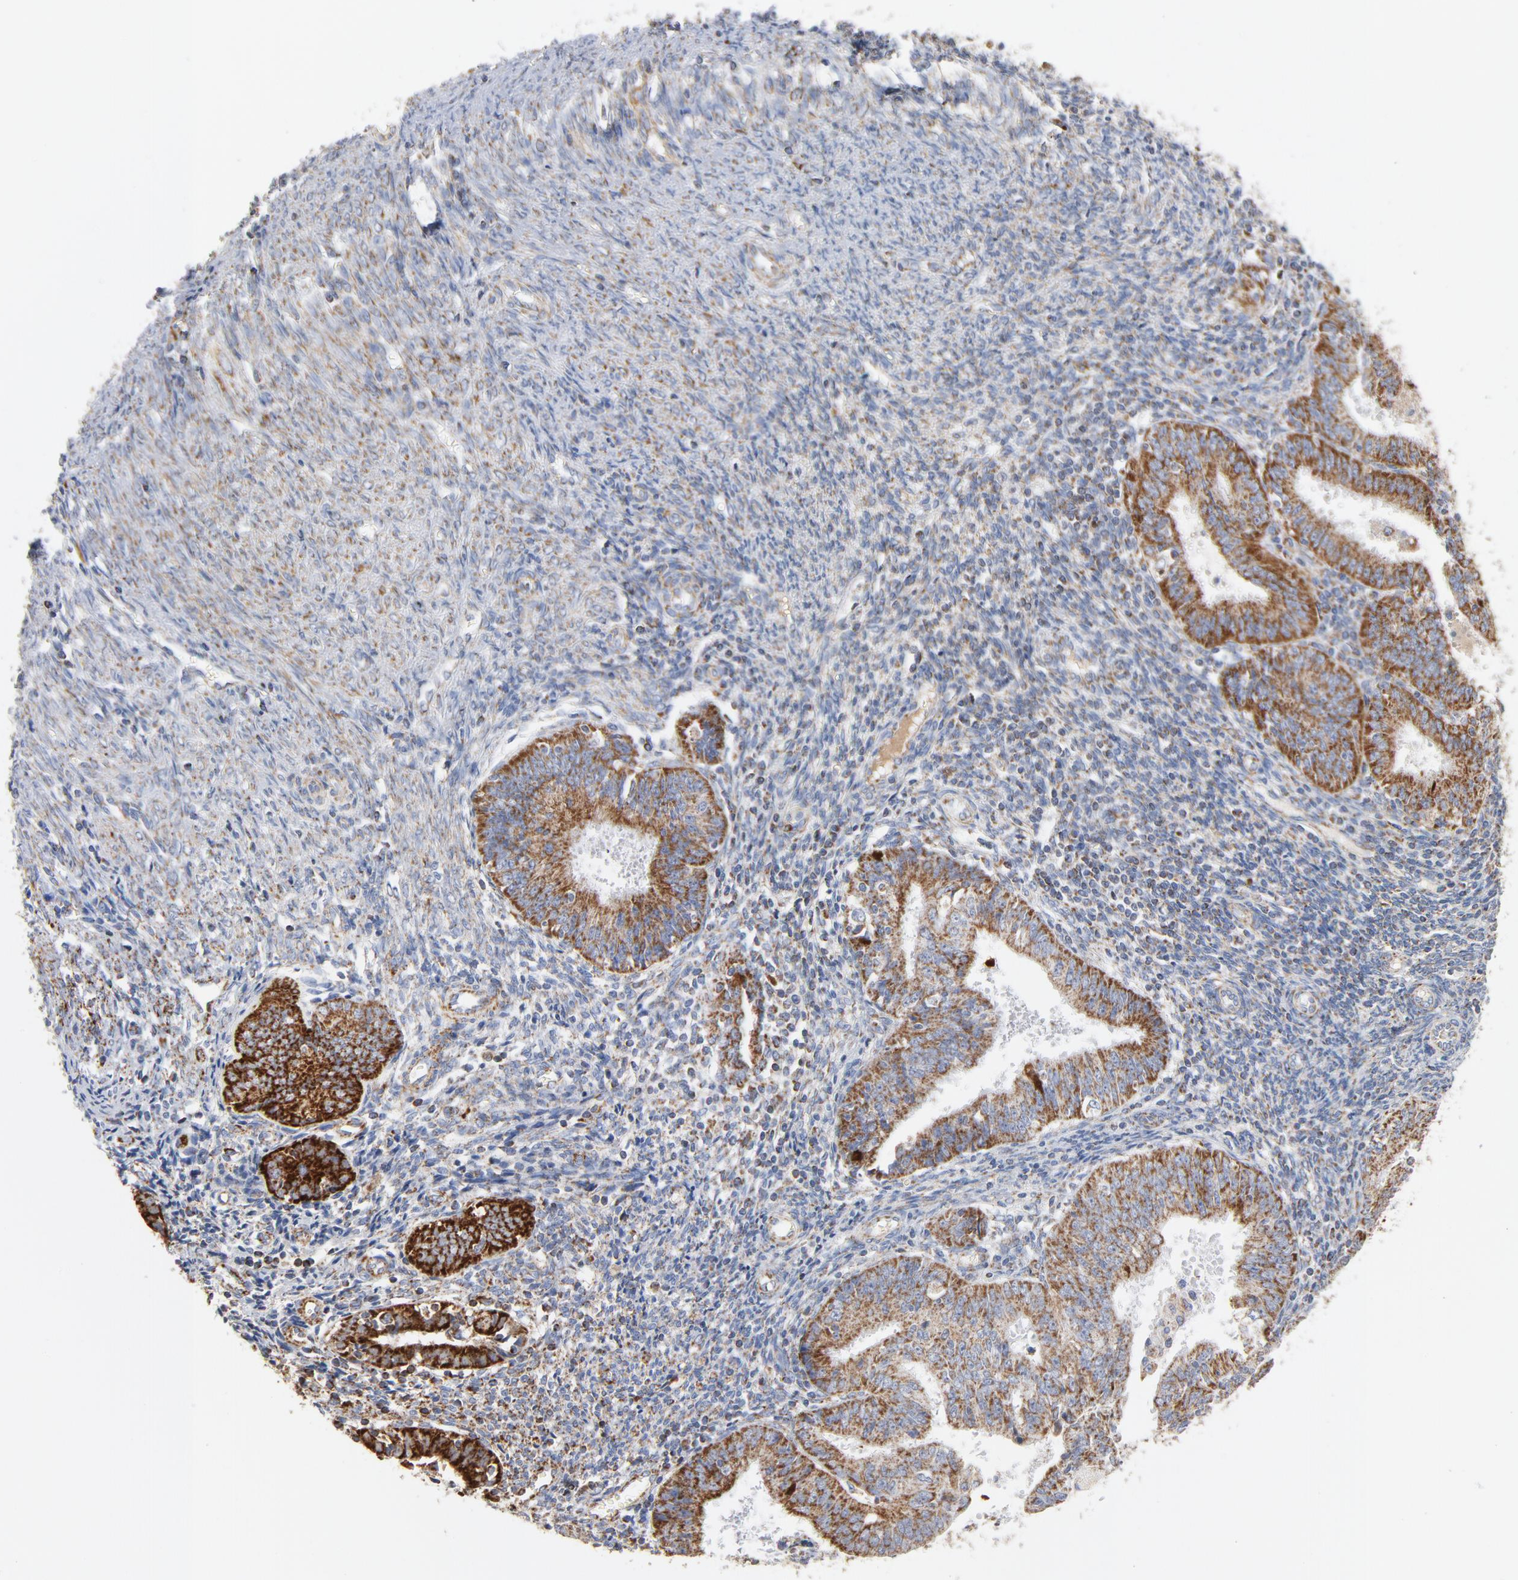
{"staining": {"intensity": "strong", "quantity": ">75%", "location": "cytoplasmic/membranous"}, "tissue": "endometrial cancer", "cell_type": "Tumor cells", "image_type": "cancer", "snomed": [{"axis": "morphology", "description": "Adenocarcinoma, NOS"}, {"axis": "topography", "description": "Endometrium"}], "caption": "Brown immunohistochemical staining in endometrial cancer (adenocarcinoma) reveals strong cytoplasmic/membranous positivity in about >75% of tumor cells.", "gene": "DIABLO", "patient": {"sex": "female", "age": 42}}